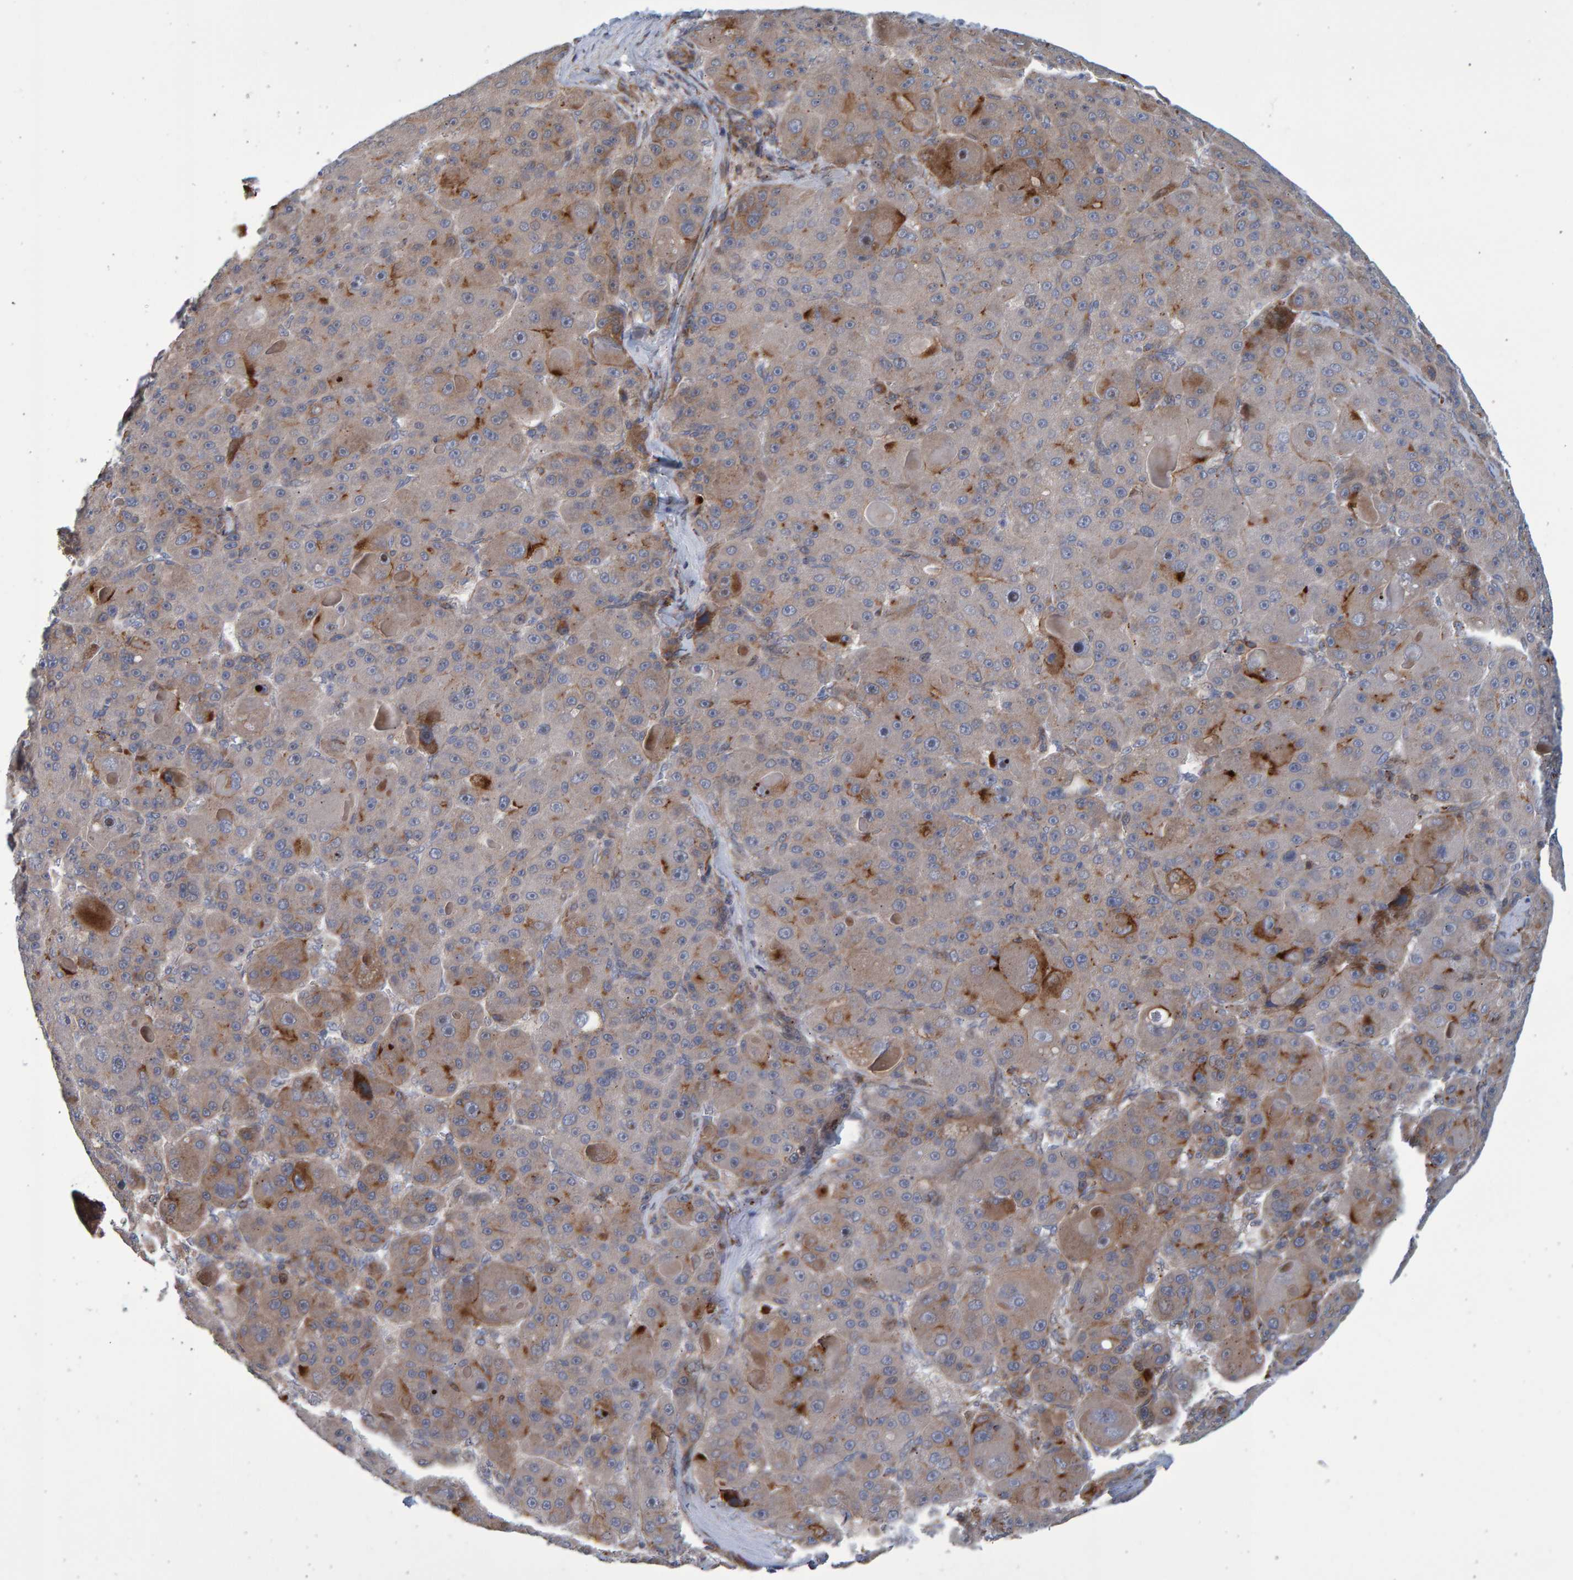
{"staining": {"intensity": "weak", "quantity": "<25%", "location": "cytoplasmic/membranous"}, "tissue": "liver cancer", "cell_type": "Tumor cells", "image_type": "cancer", "snomed": [{"axis": "morphology", "description": "Carcinoma, Hepatocellular, NOS"}, {"axis": "topography", "description": "Liver"}], "caption": "The micrograph demonstrates no significant staining in tumor cells of liver cancer (hepatocellular carcinoma).", "gene": "LRBA", "patient": {"sex": "male", "age": 76}}